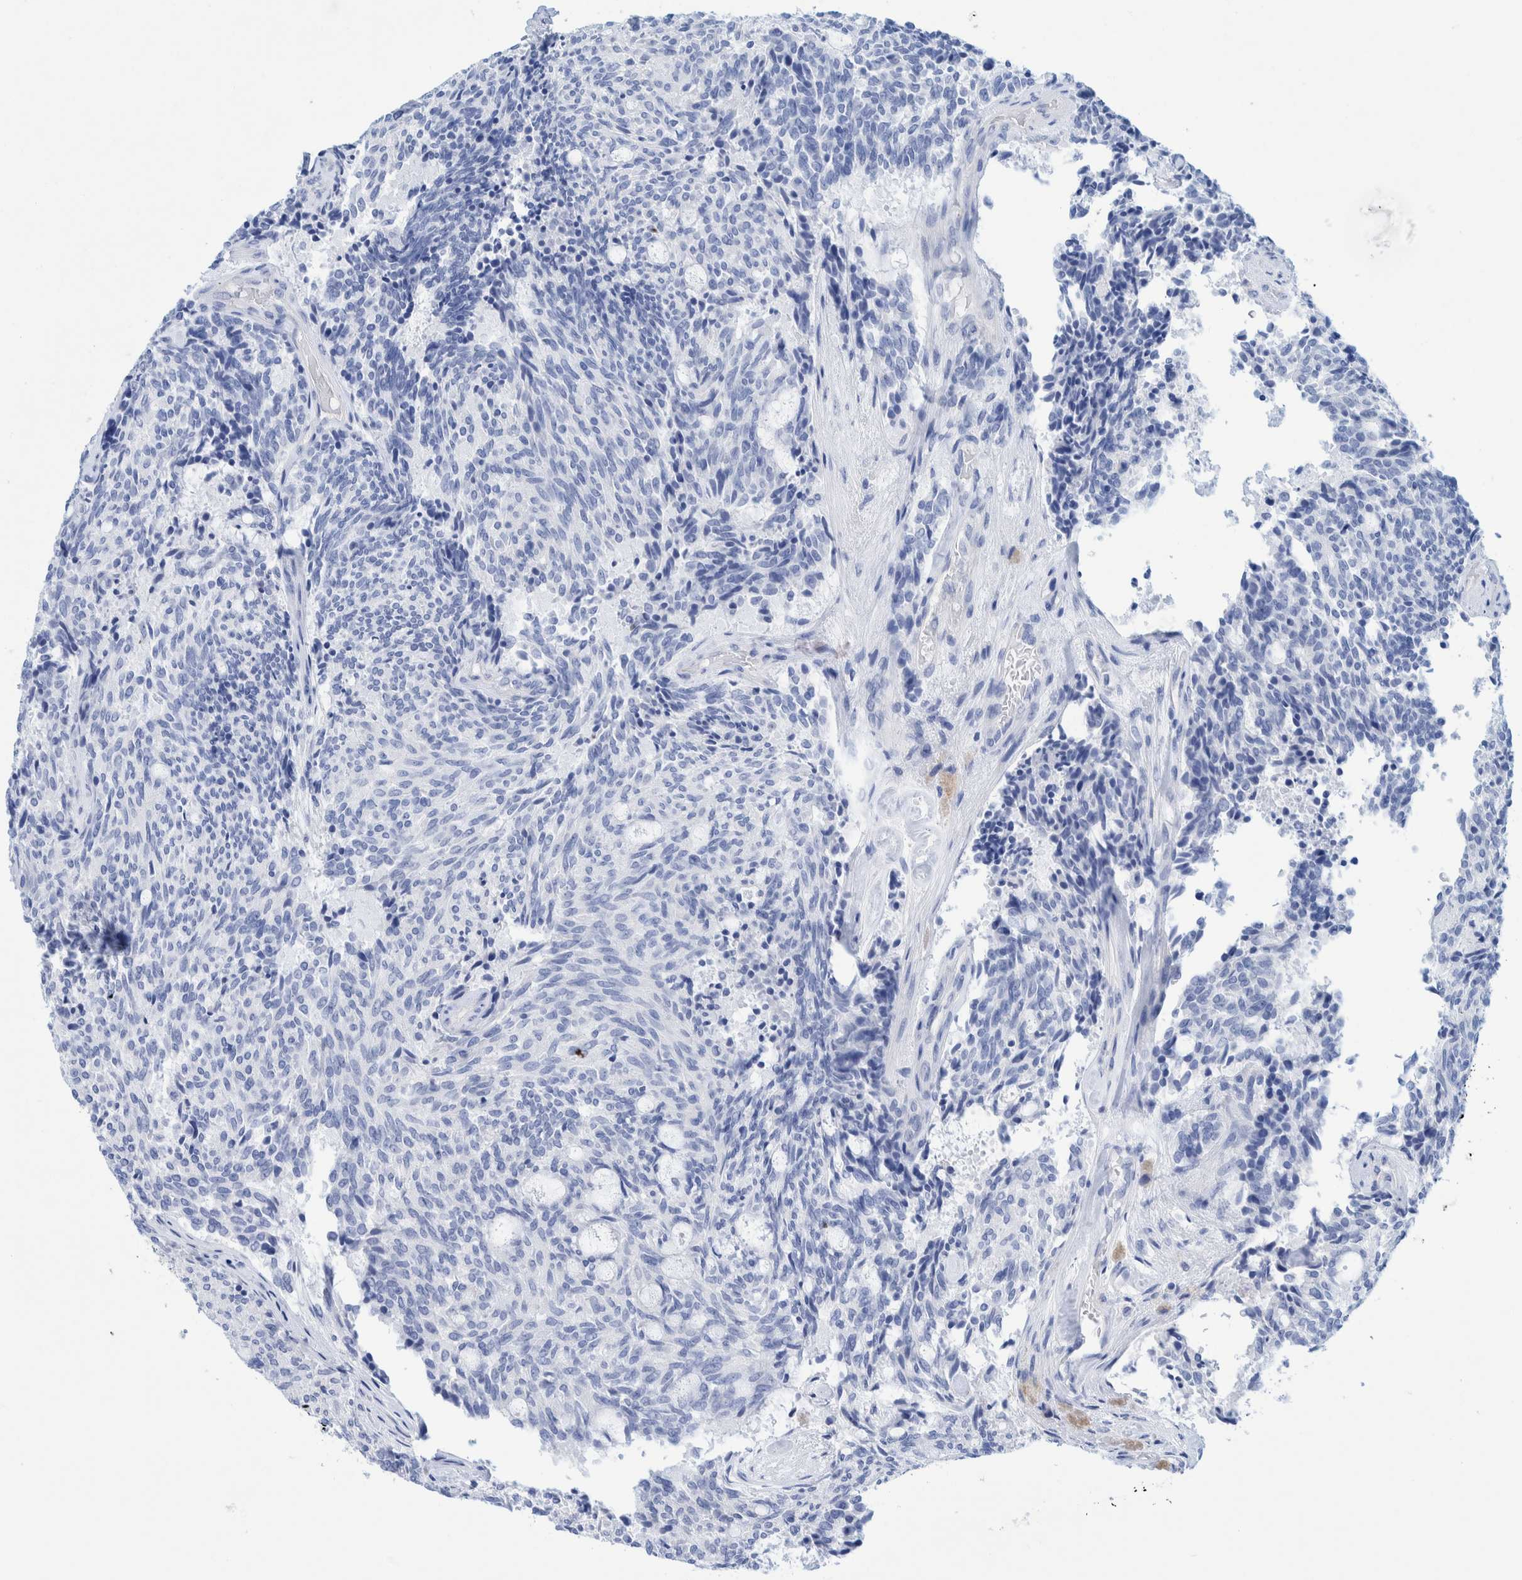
{"staining": {"intensity": "negative", "quantity": "none", "location": "none"}, "tissue": "carcinoid", "cell_type": "Tumor cells", "image_type": "cancer", "snomed": [{"axis": "morphology", "description": "Carcinoid, malignant, NOS"}, {"axis": "topography", "description": "Pancreas"}], "caption": "Carcinoid stained for a protein using IHC exhibits no staining tumor cells.", "gene": "PERP", "patient": {"sex": "female", "age": 54}}